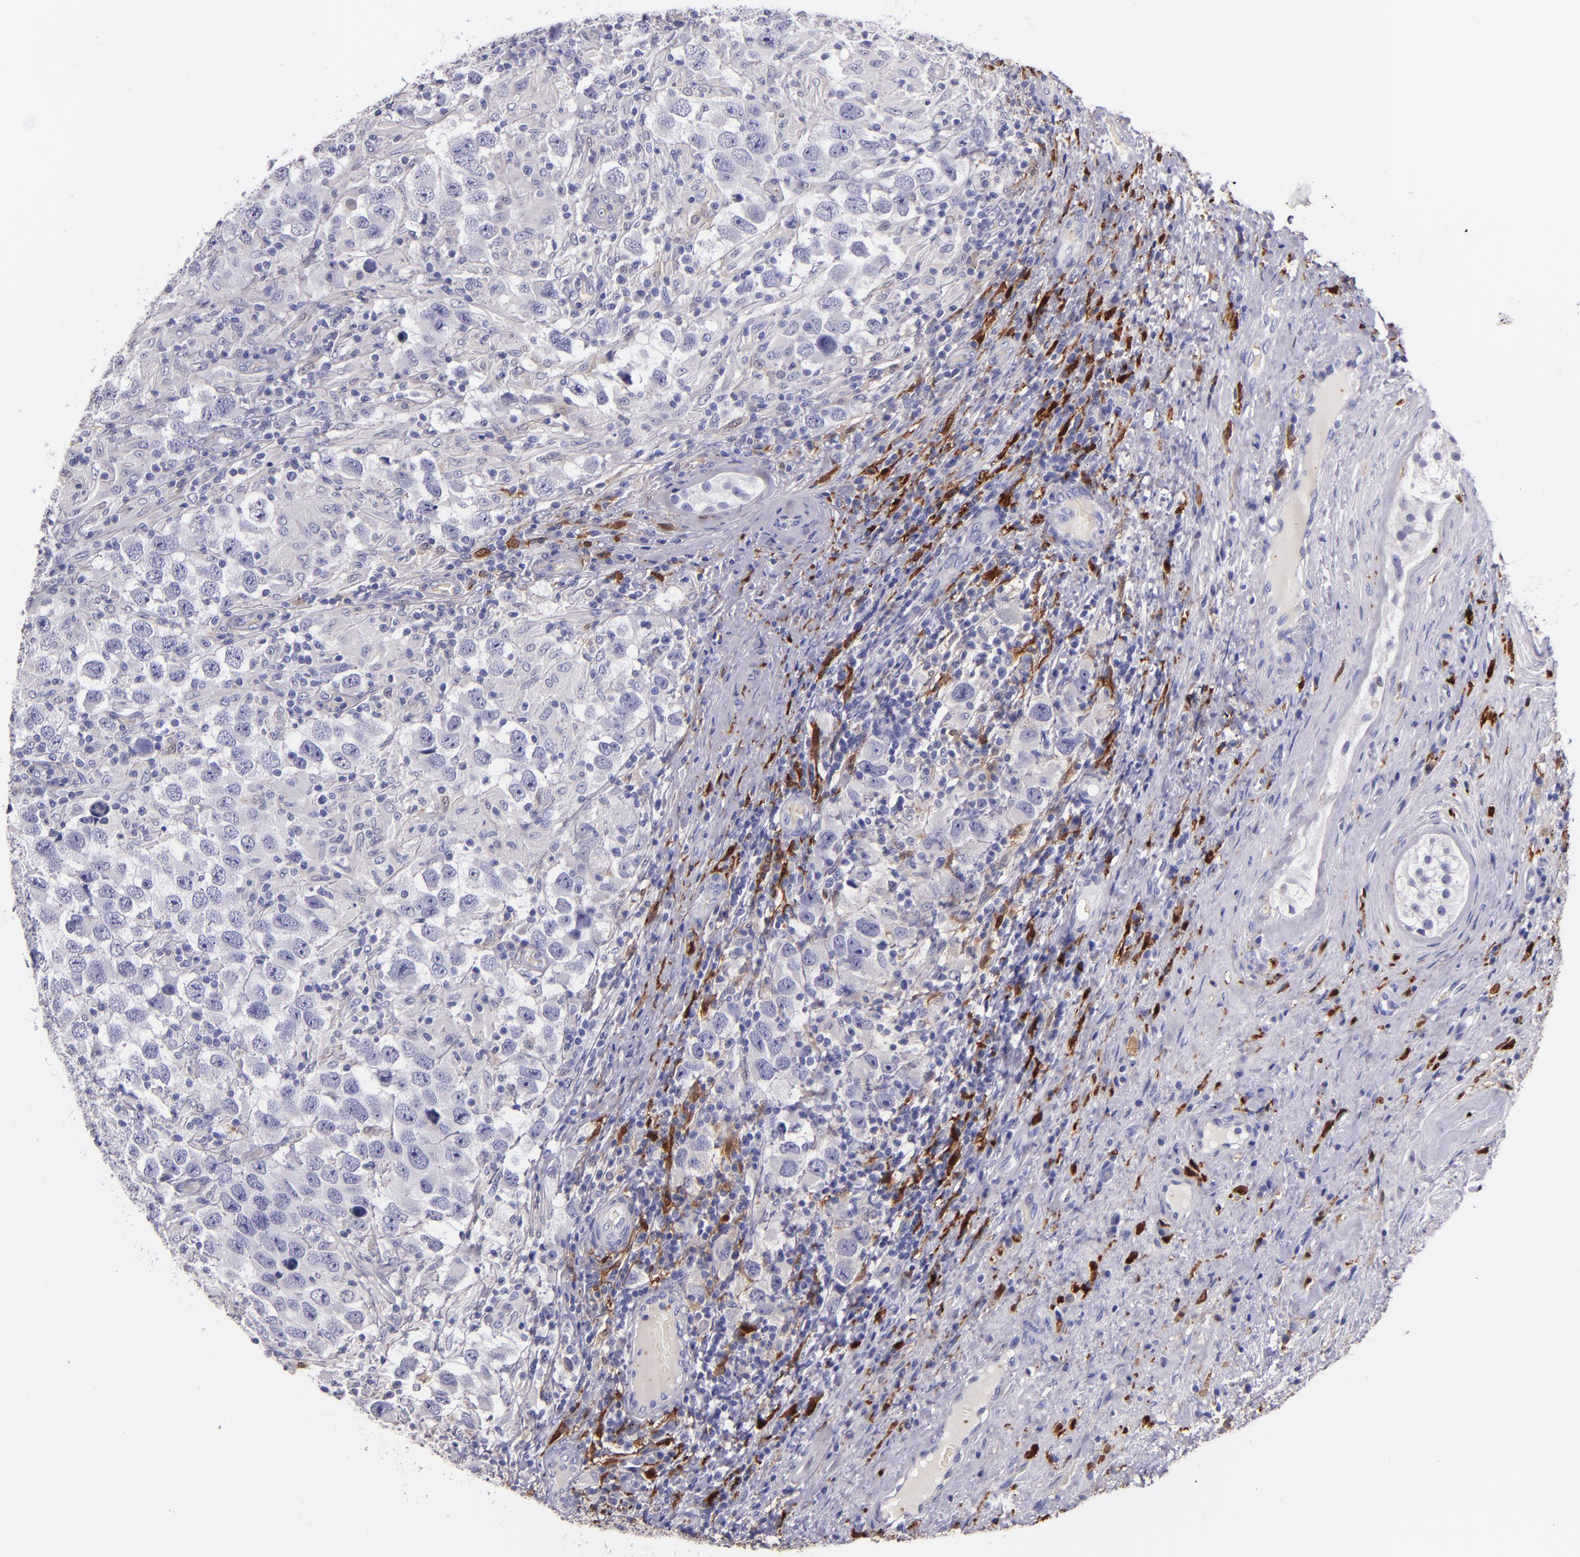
{"staining": {"intensity": "negative", "quantity": "none", "location": "none"}, "tissue": "testis cancer", "cell_type": "Tumor cells", "image_type": "cancer", "snomed": [{"axis": "morphology", "description": "Carcinoma, Embryonal, NOS"}, {"axis": "topography", "description": "Testis"}], "caption": "Immunohistochemical staining of testis embryonal carcinoma shows no significant expression in tumor cells.", "gene": "F13A1", "patient": {"sex": "male", "age": 21}}